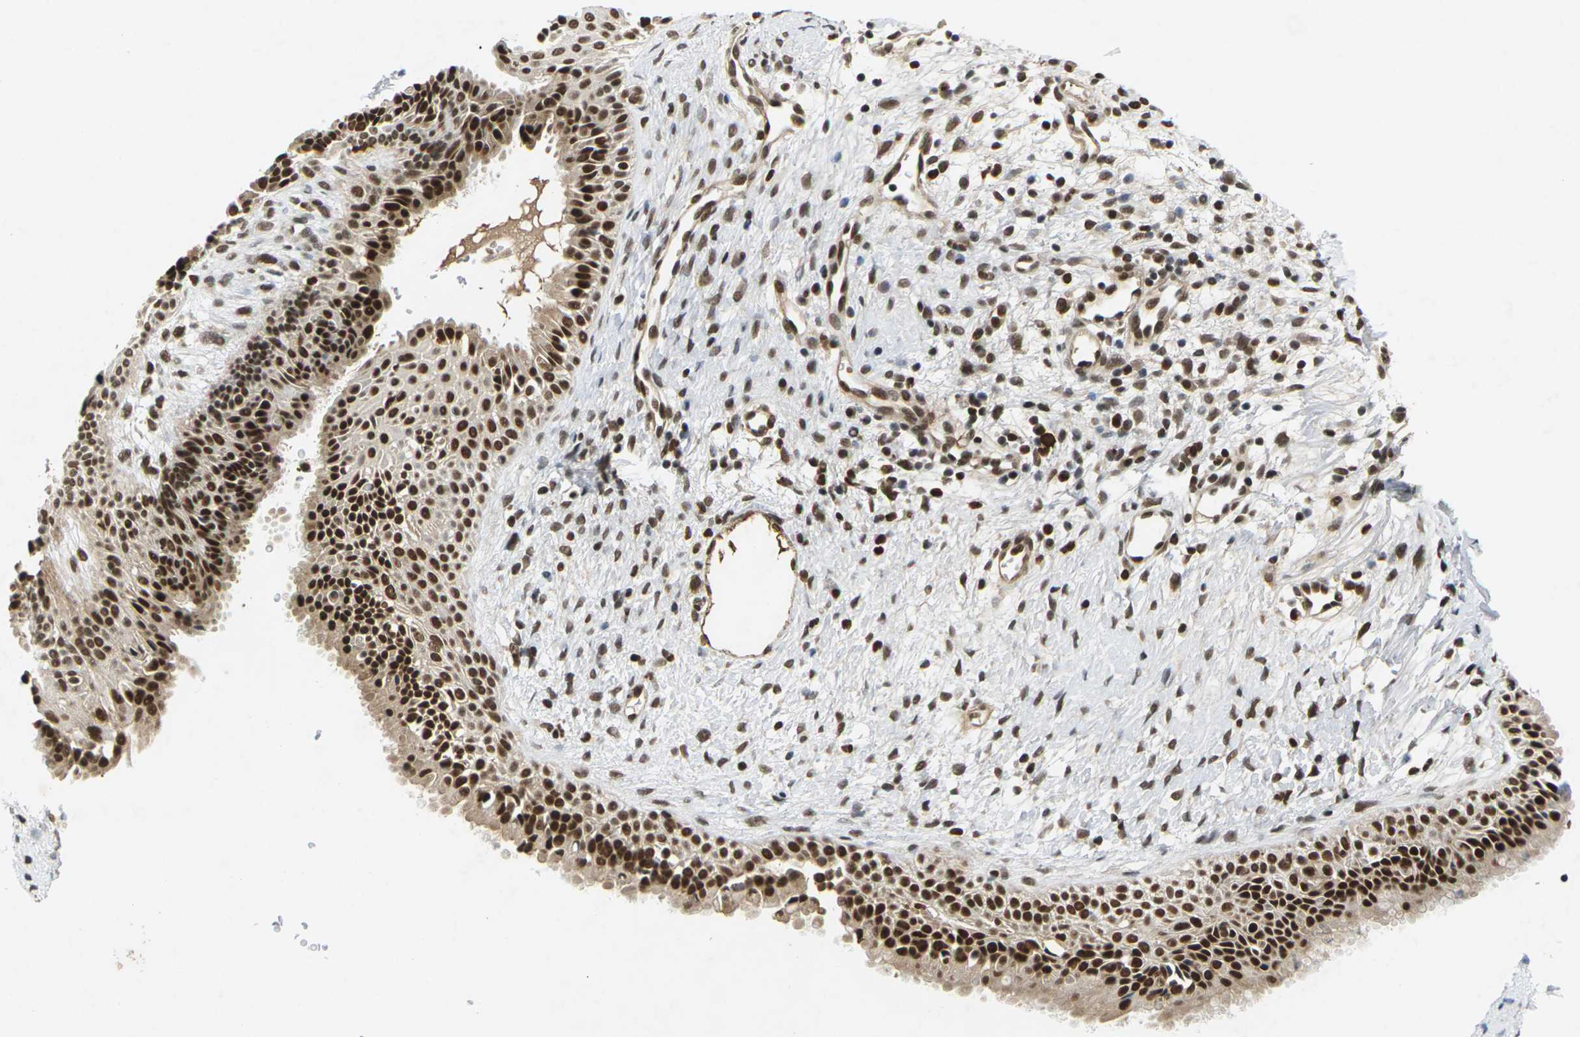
{"staining": {"intensity": "strong", "quantity": ">75%", "location": "cytoplasmic/membranous,nuclear"}, "tissue": "nasopharynx", "cell_type": "Respiratory epithelial cells", "image_type": "normal", "snomed": [{"axis": "morphology", "description": "Normal tissue, NOS"}, {"axis": "topography", "description": "Nasopharynx"}], "caption": "The image shows a brown stain indicating the presence of a protein in the cytoplasmic/membranous,nuclear of respiratory epithelial cells in nasopharynx. The staining was performed using DAB, with brown indicating positive protein expression. Nuclei are stained blue with hematoxylin.", "gene": "NELFA", "patient": {"sex": "male", "age": 22}}